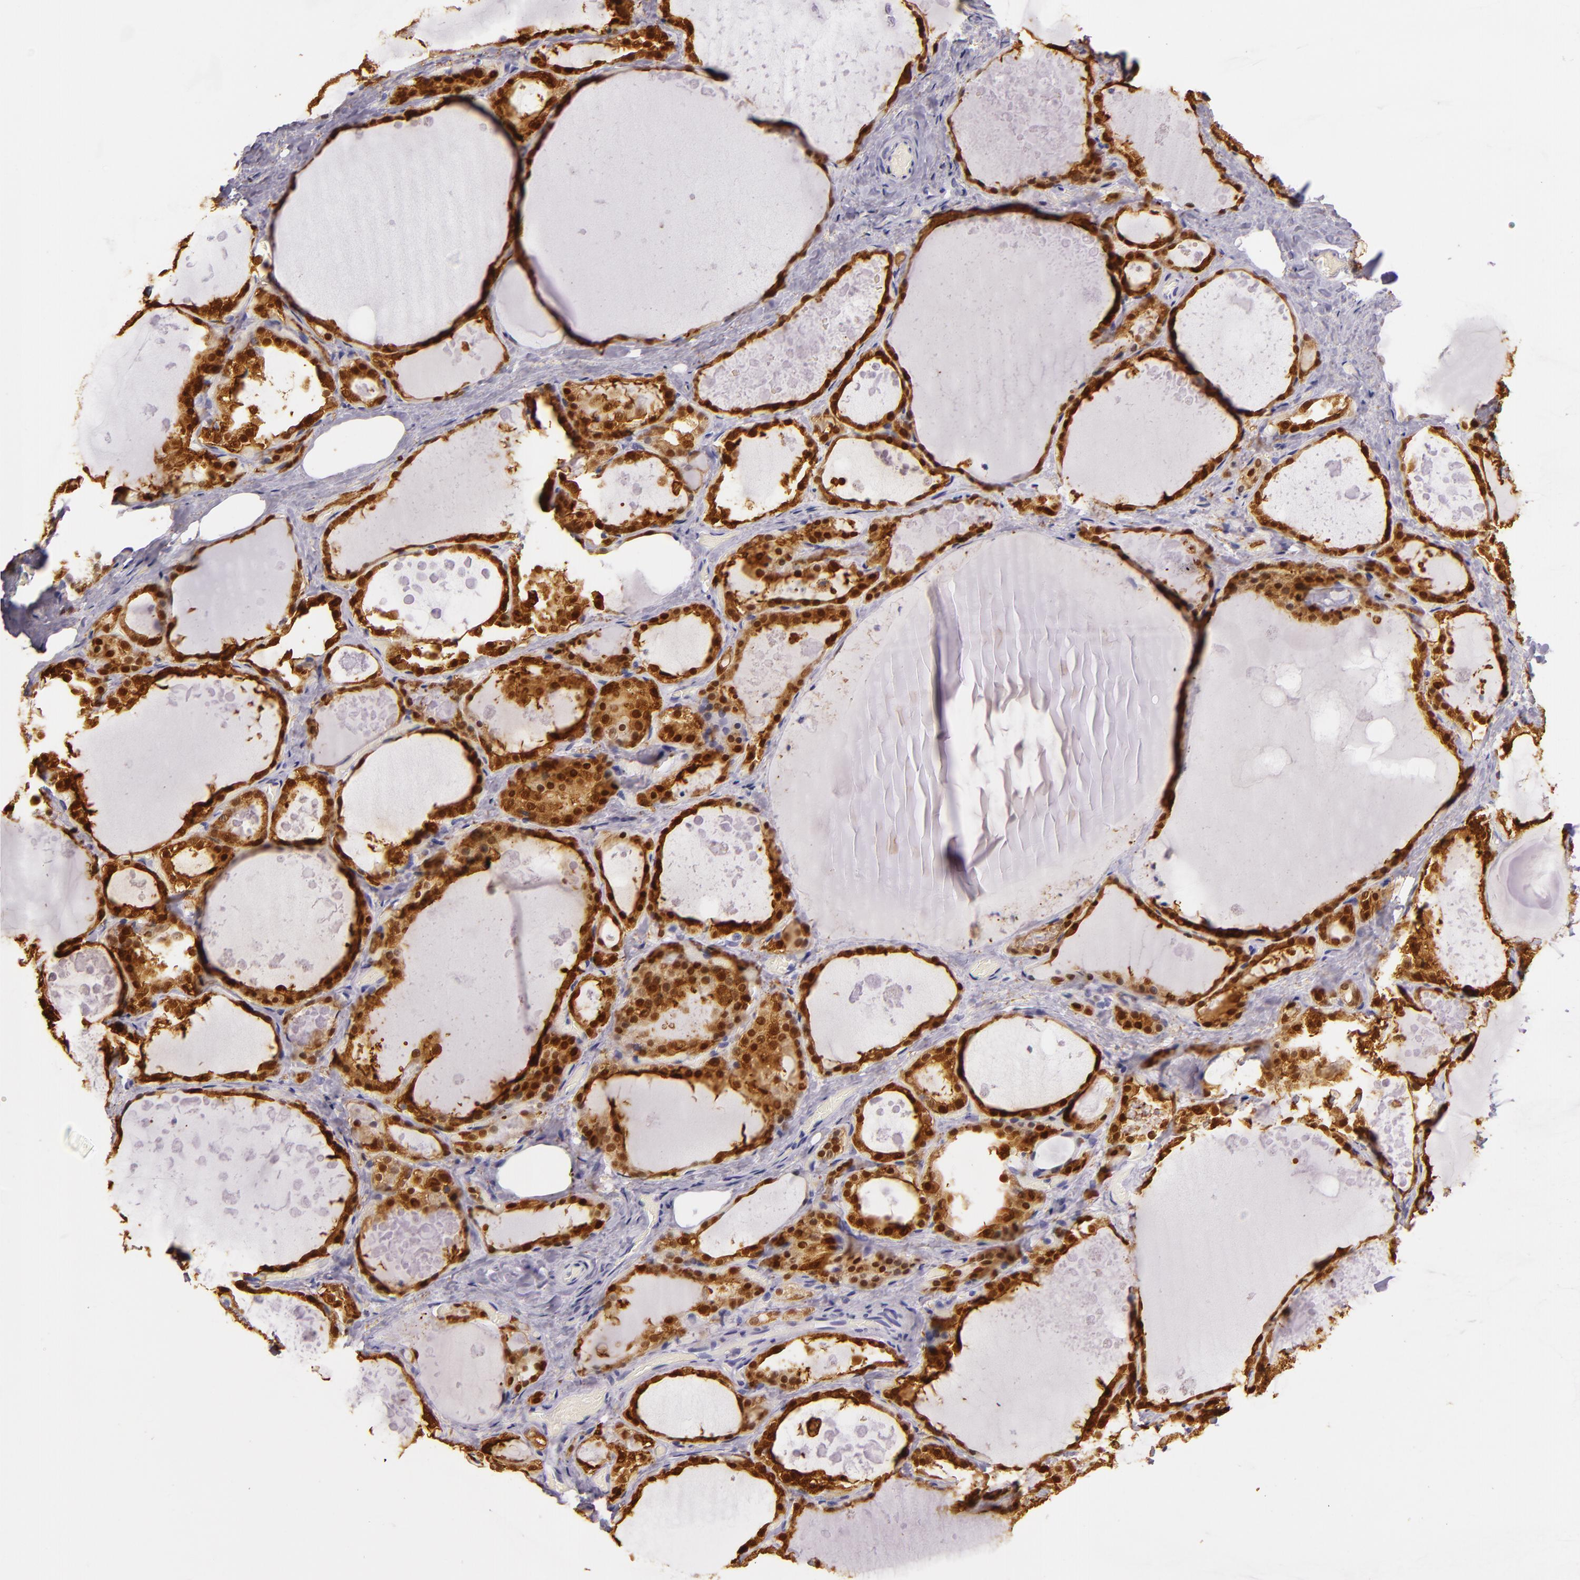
{"staining": {"intensity": "moderate", "quantity": ">75%", "location": "cytoplasmic/membranous,nuclear"}, "tissue": "thyroid gland", "cell_type": "Glandular cells", "image_type": "normal", "snomed": [{"axis": "morphology", "description": "Normal tissue, NOS"}, {"axis": "topography", "description": "Thyroid gland"}], "caption": "High-magnification brightfield microscopy of benign thyroid gland stained with DAB (brown) and counterstained with hematoxylin (blue). glandular cells exhibit moderate cytoplasmic/membranous,nuclear staining is seen in approximately>75% of cells.", "gene": "MT1A", "patient": {"sex": "male", "age": 61}}